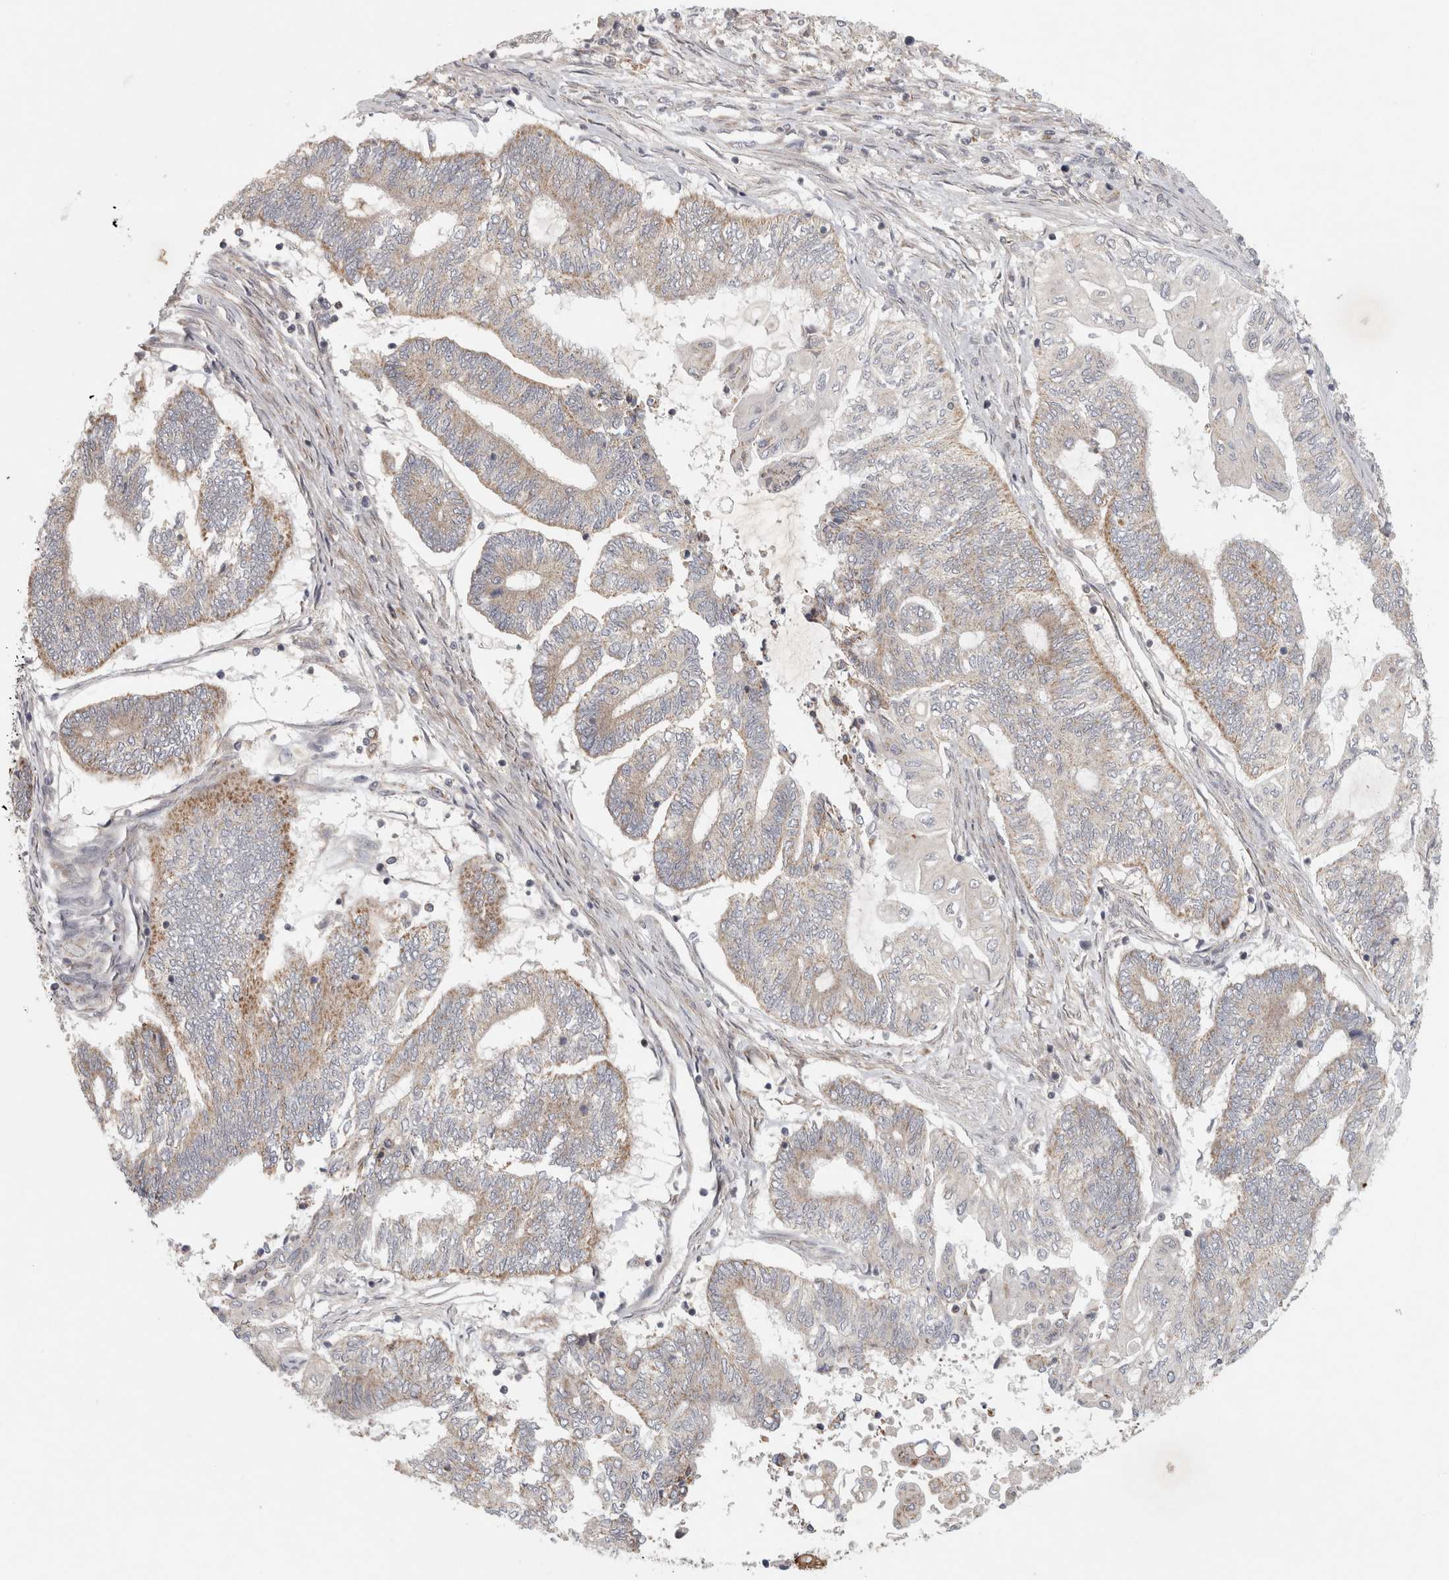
{"staining": {"intensity": "moderate", "quantity": "25%-75%", "location": "cytoplasmic/membranous"}, "tissue": "endometrial cancer", "cell_type": "Tumor cells", "image_type": "cancer", "snomed": [{"axis": "morphology", "description": "Adenocarcinoma, NOS"}, {"axis": "topography", "description": "Uterus"}, {"axis": "topography", "description": "Endometrium"}], "caption": "Moderate cytoplasmic/membranous staining is identified in approximately 25%-75% of tumor cells in endometrial cancer (adenocarcinoma). (Brightfield microscopy of DAB IHC at high magnification).", "gene": "KDM8", "patient": {"sex": "female", "age": 70}}